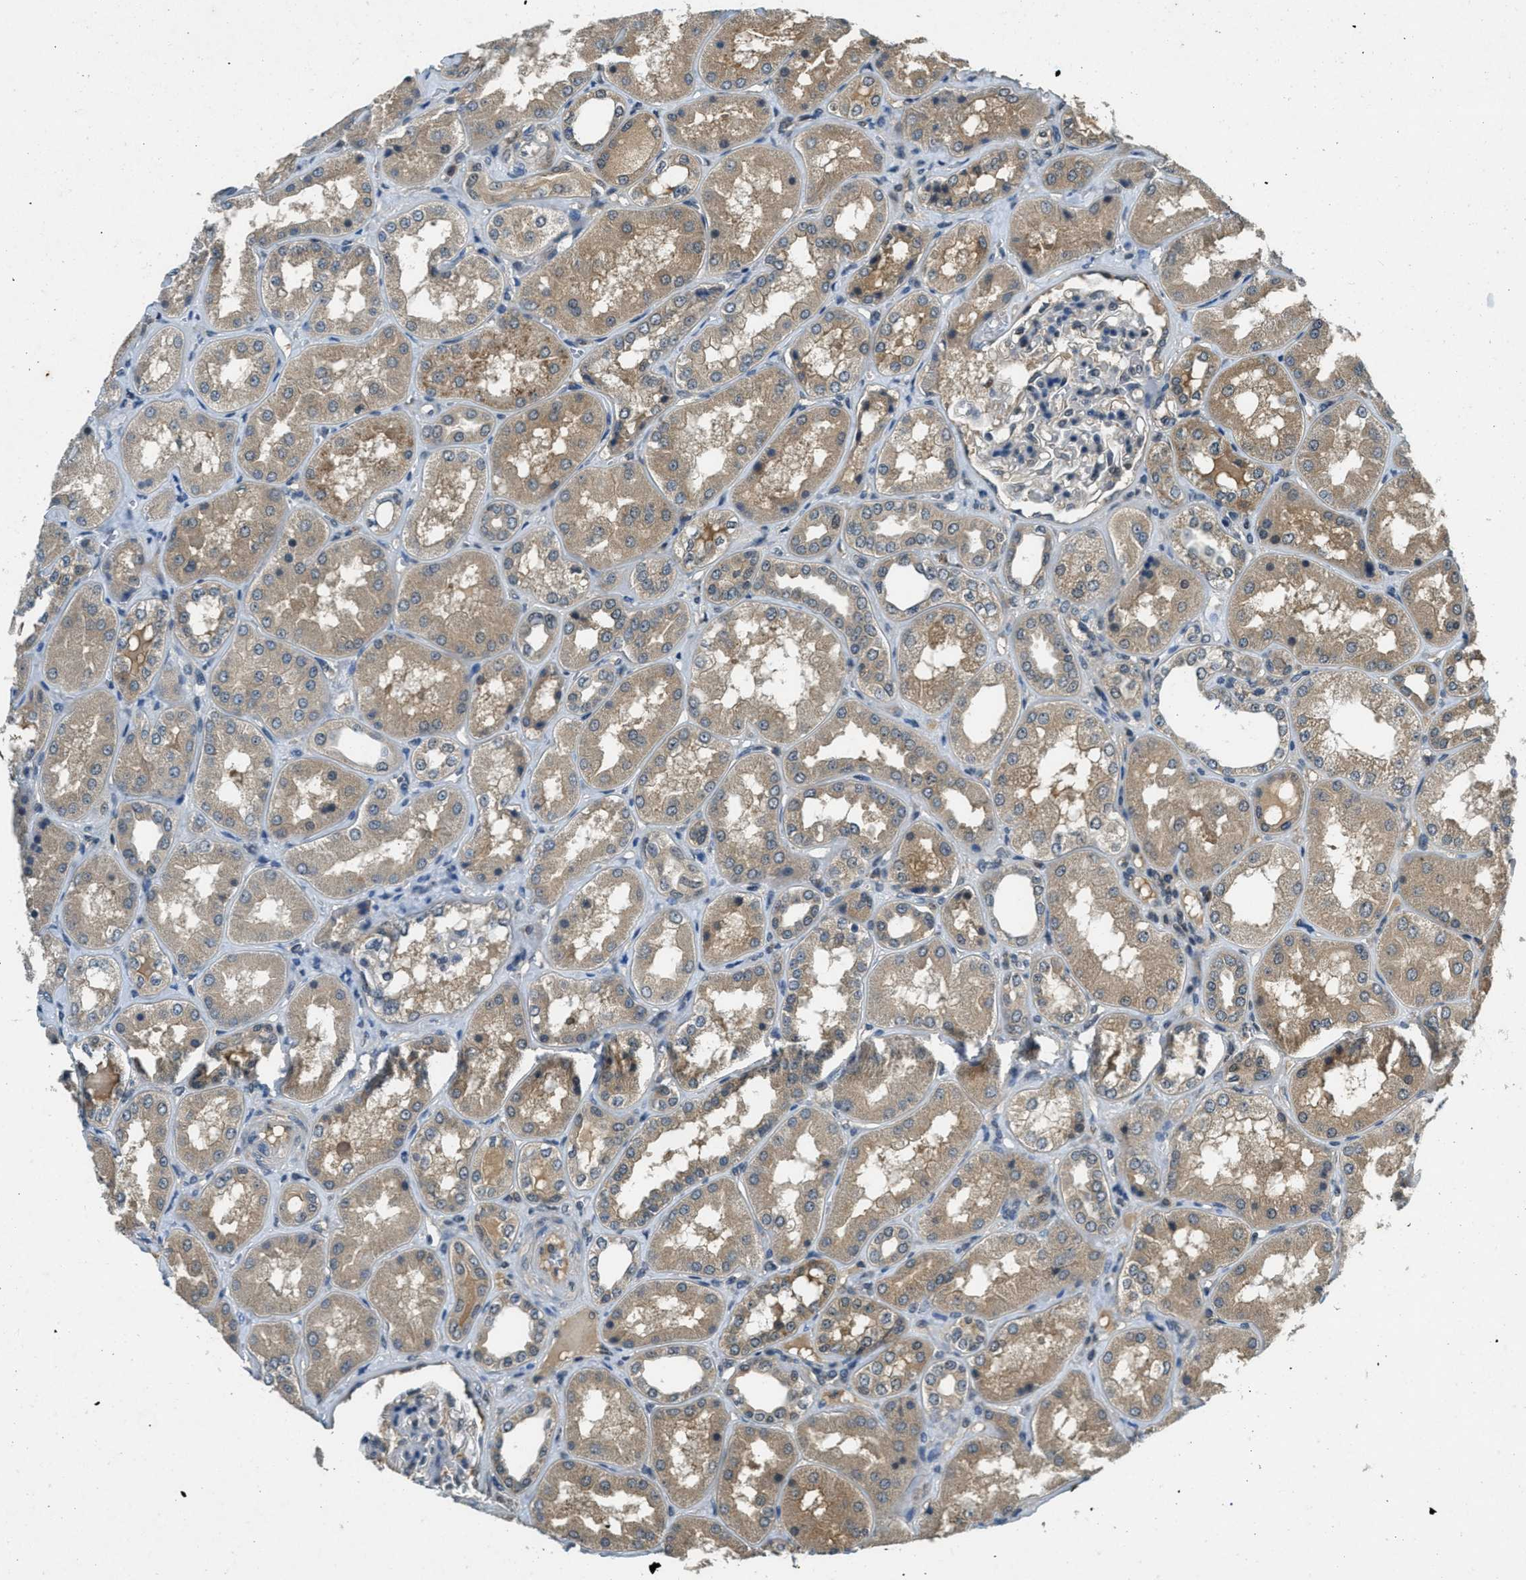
{"staining": {"intensity": "weak", "quantity": "<25%", "location": "cytoplasmic/membranous"}, "tissue": "kidney", "cell_type": "Cells in glomeruli", "image_type": "normal", "snomed": [{"axis": "morphology", "description": "Normal tissue, NOS"}, {"axis": "topography", "description": "Kidney"}], "caption": "This is an immunohistochemistry (IHC) photomicrograph of normal kidney. There is no expression in cells in glomeruli.", "gene": "DUSP6", "patient": {"sex": "female", "age": 56}}